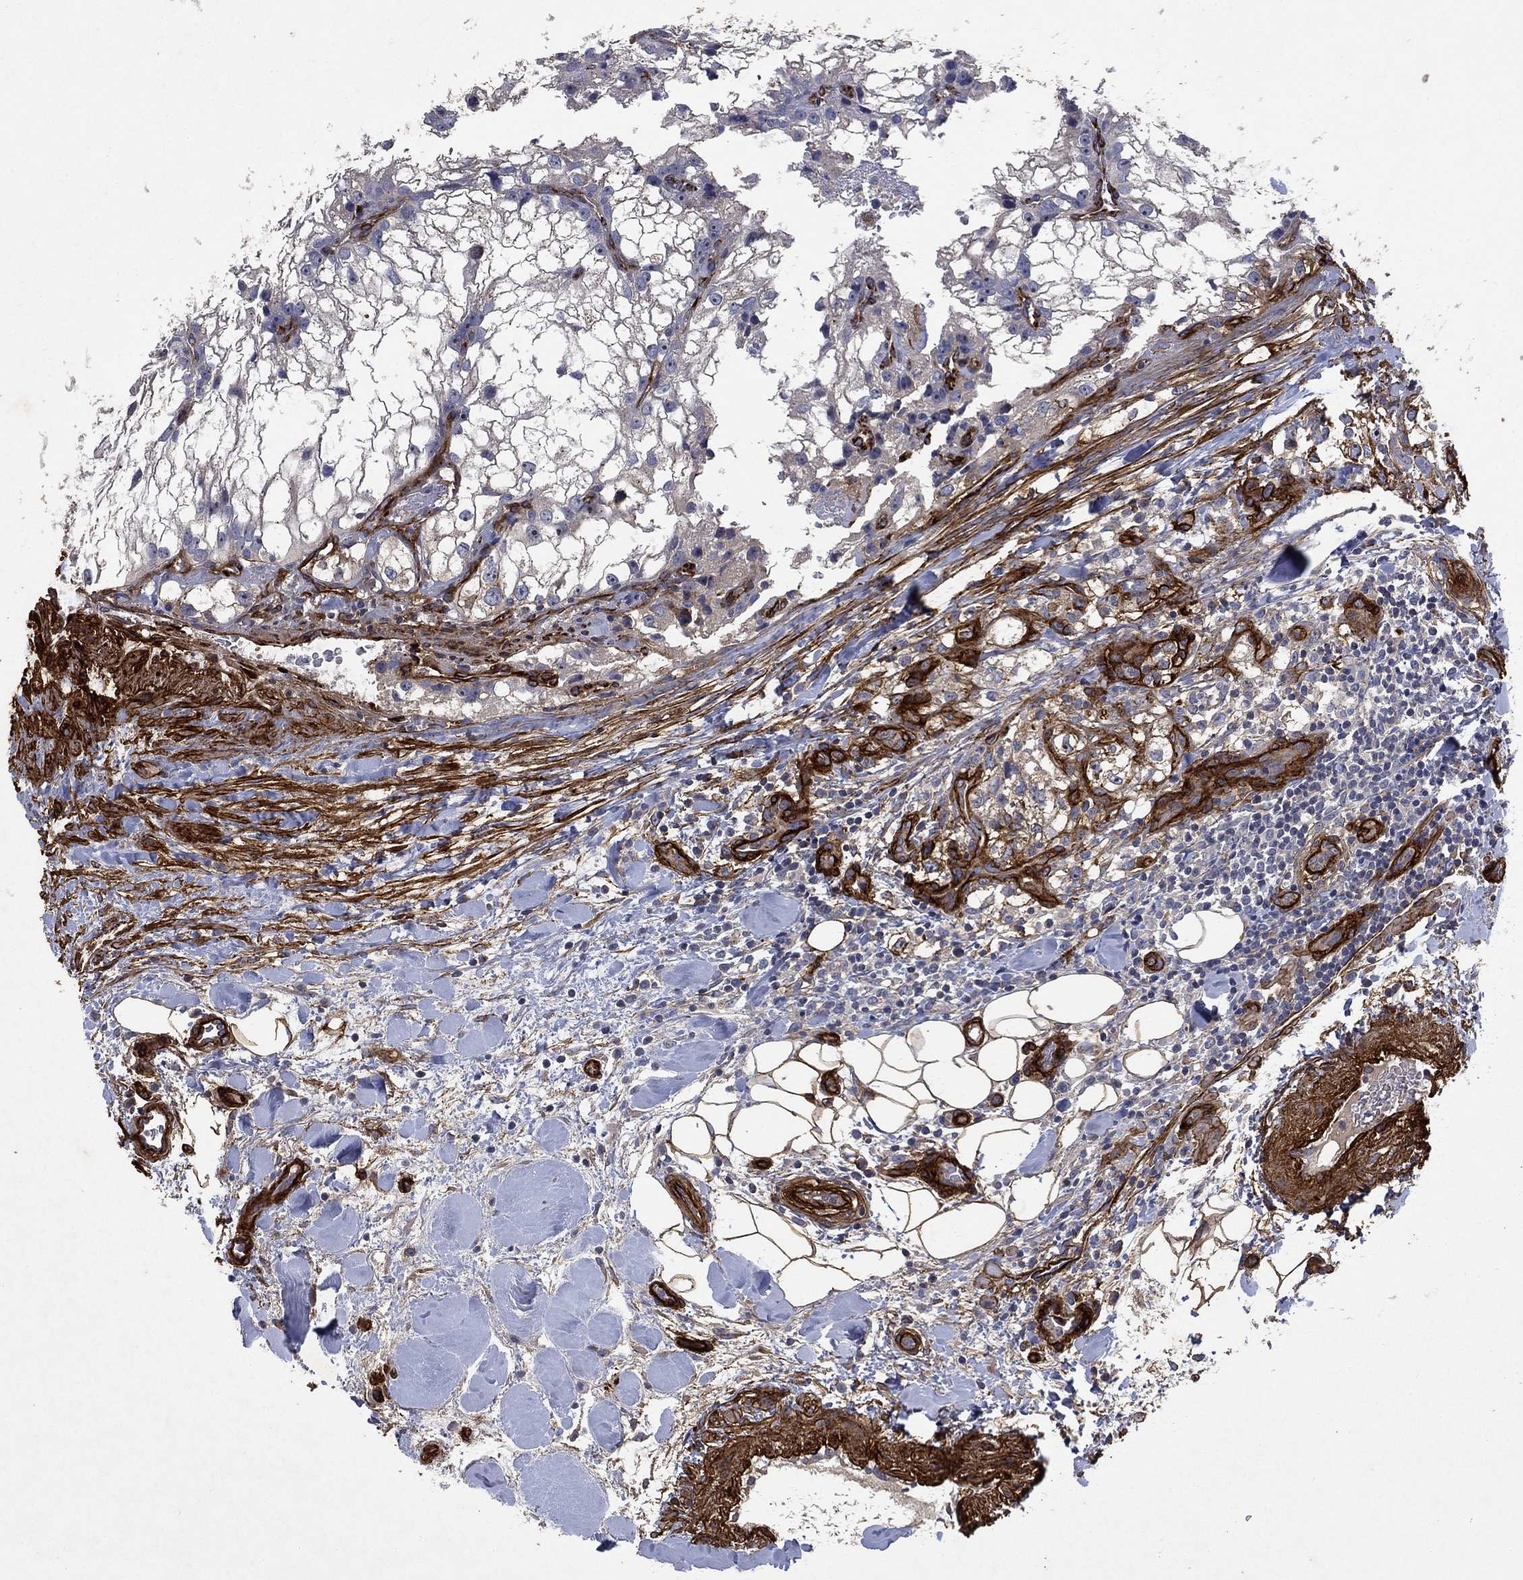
{"staining": {"intensity": "negative", "quantity": "none", "location": "none"}, "tissue": "renal cancer", "cell_type": "Tumor cells", "image_type": "cancer", "snomed": [{"axis": "morphology", "description": "Adenocarcinoma, NOS"}, {"axis": "topography", "description": "Kidney"}], "caption": "The histopathology image demonstrates no staining of tumor cells in renal adenocarcinoma.", "gene": "COL4A2", "patient": {"sex": "male", "age": 59}}